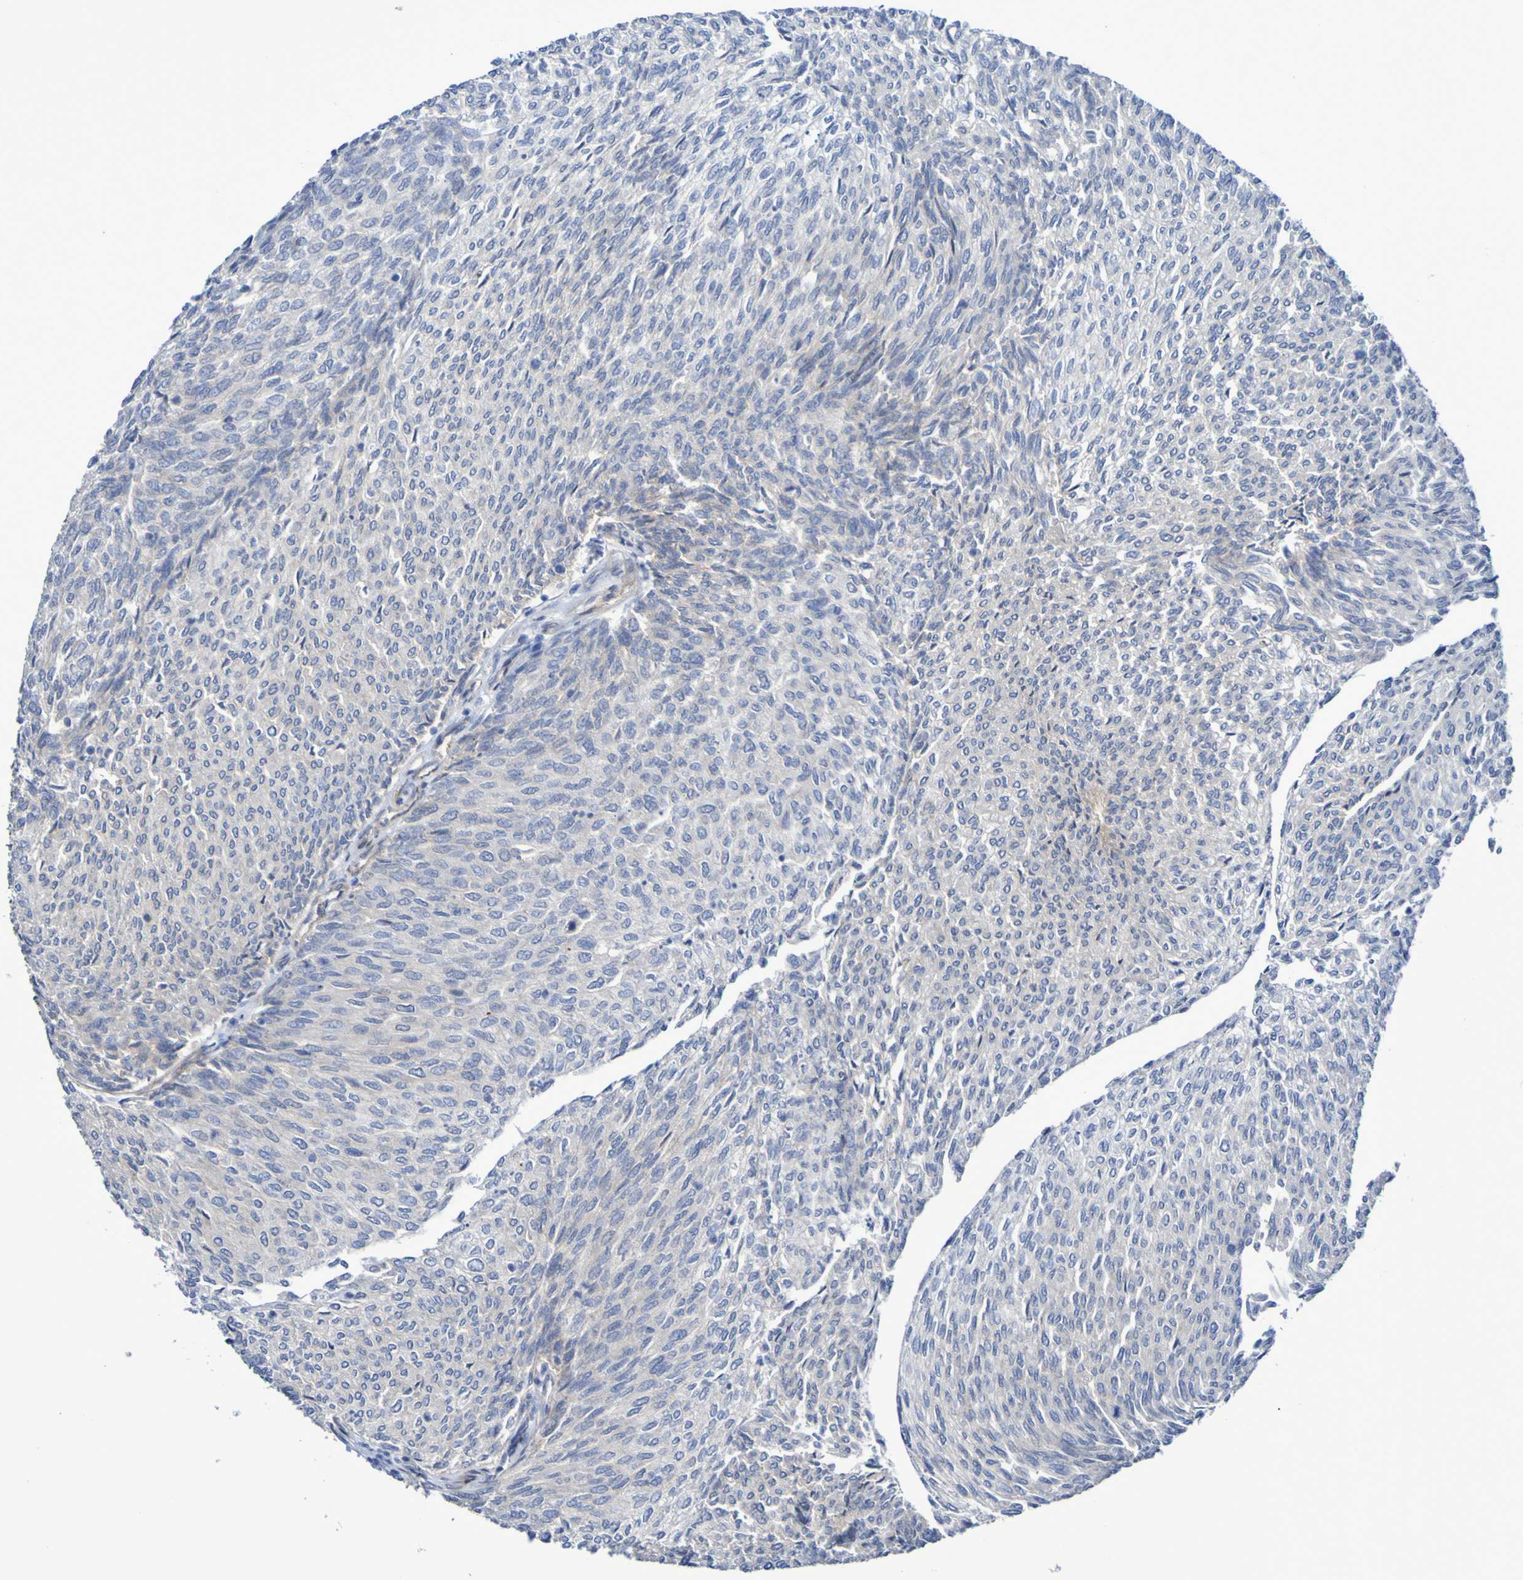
{"staining": {"intensity": "negative", "quantity": "none", "location": "none"}, "tissue": "urothelial cancer", "cell_type": "Tumor cells", "image_type": "cancer", "snomed": [{"axis": "morphology", "description": "Urothelial carcinoma, Low grade"}, {"axis": "topography", "description": "Urinary bladder"}], "caption": "A high-resolution micrograph shows IHC staining of urothelial cancer, which displays no significant staining in tumor cells.", "gene": "LPP", "patient": {"sex": "female", "age": 79}}